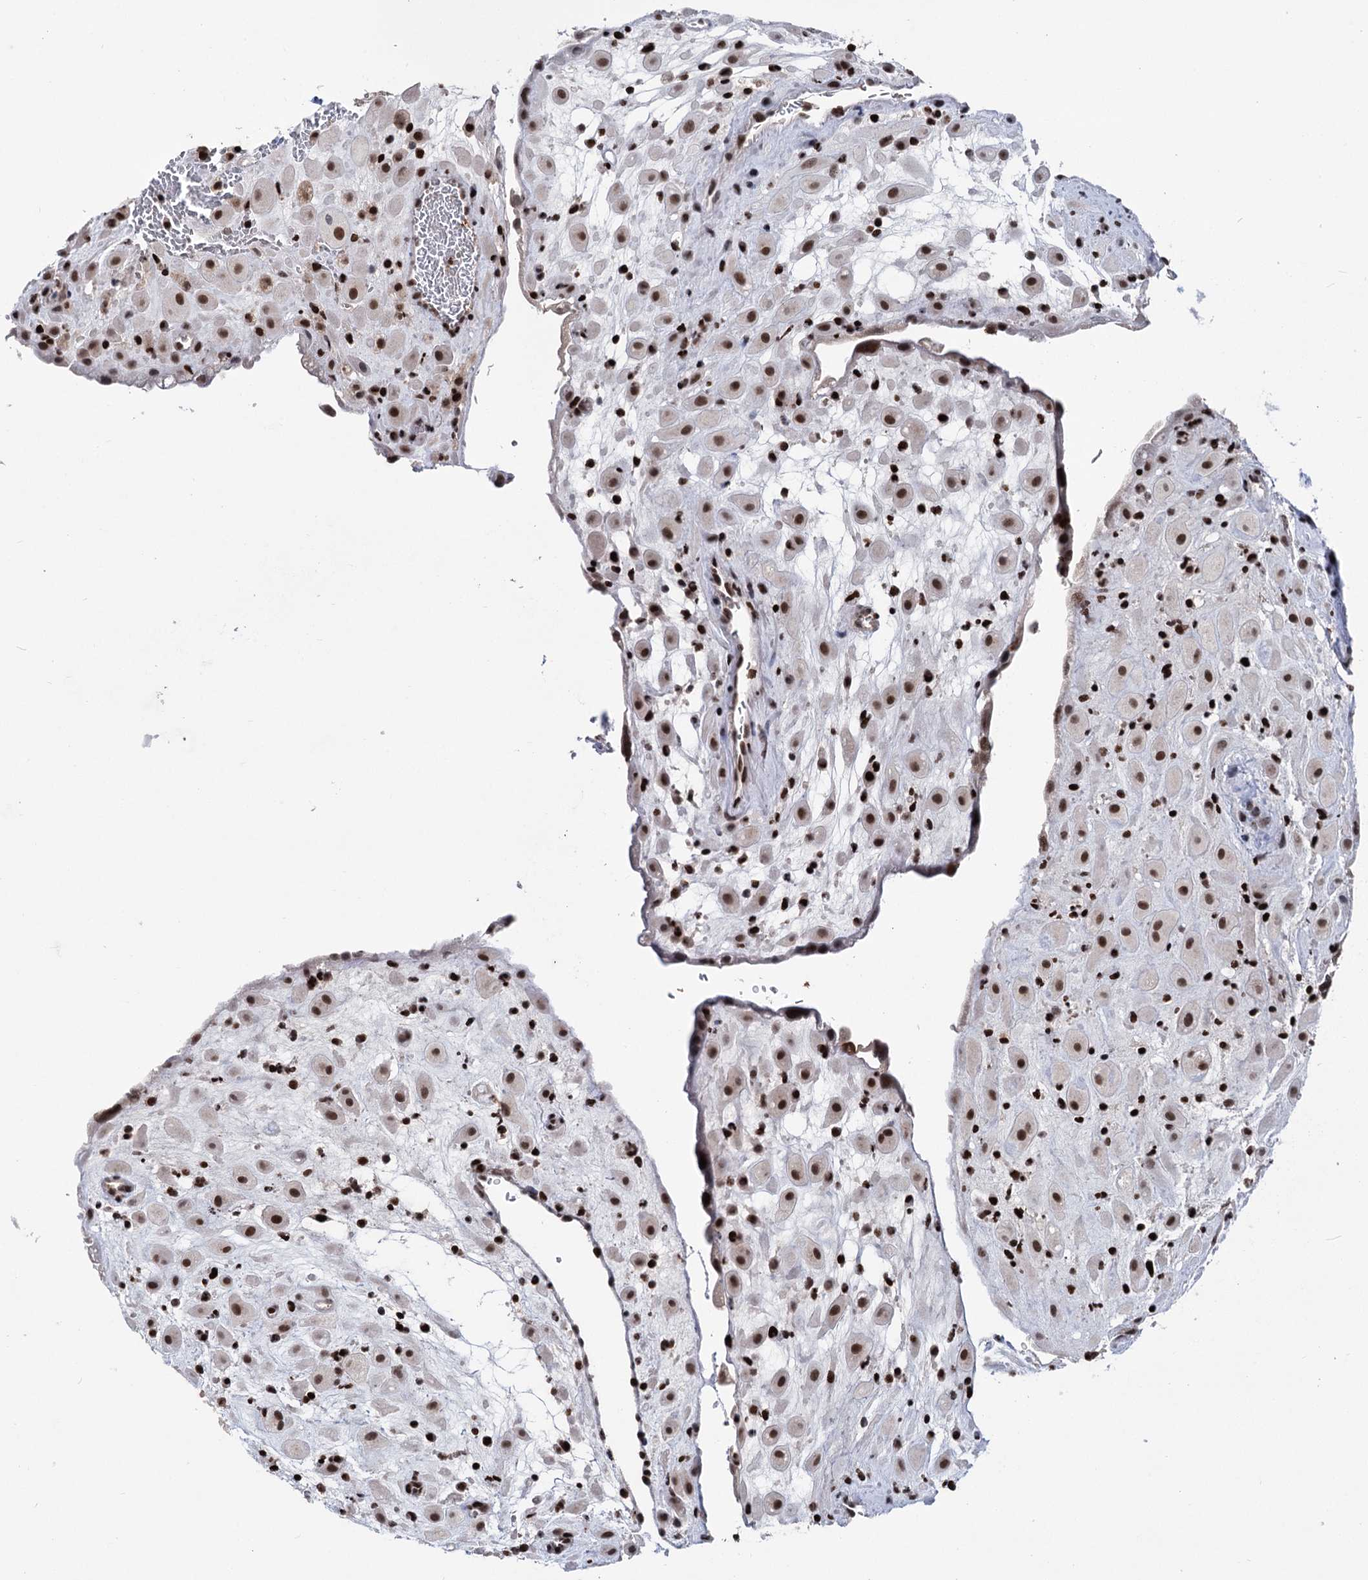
{"staining": {"intensity": "moderate", "quantity": ">75%", "location": "nuclear"}, "tissue": "placenta", "cell_type": "Decidual cells", "image_type": "normal", "snomed": [{"axis": "morphology", "description": "Normal tissue, NOS"}, {"axis": "topography", "description": "Placenta"}], "caption": "A medium amount of moderate nuclear expression is seen in approximately >75% of decidual cells in benign placenta. (DAB (3,3'-diaminobenzidine) IHC with brightfield microscopy, high magnification).", "gene": "ZCCHC10", "patient": {"sex": "female", "age": 35}}